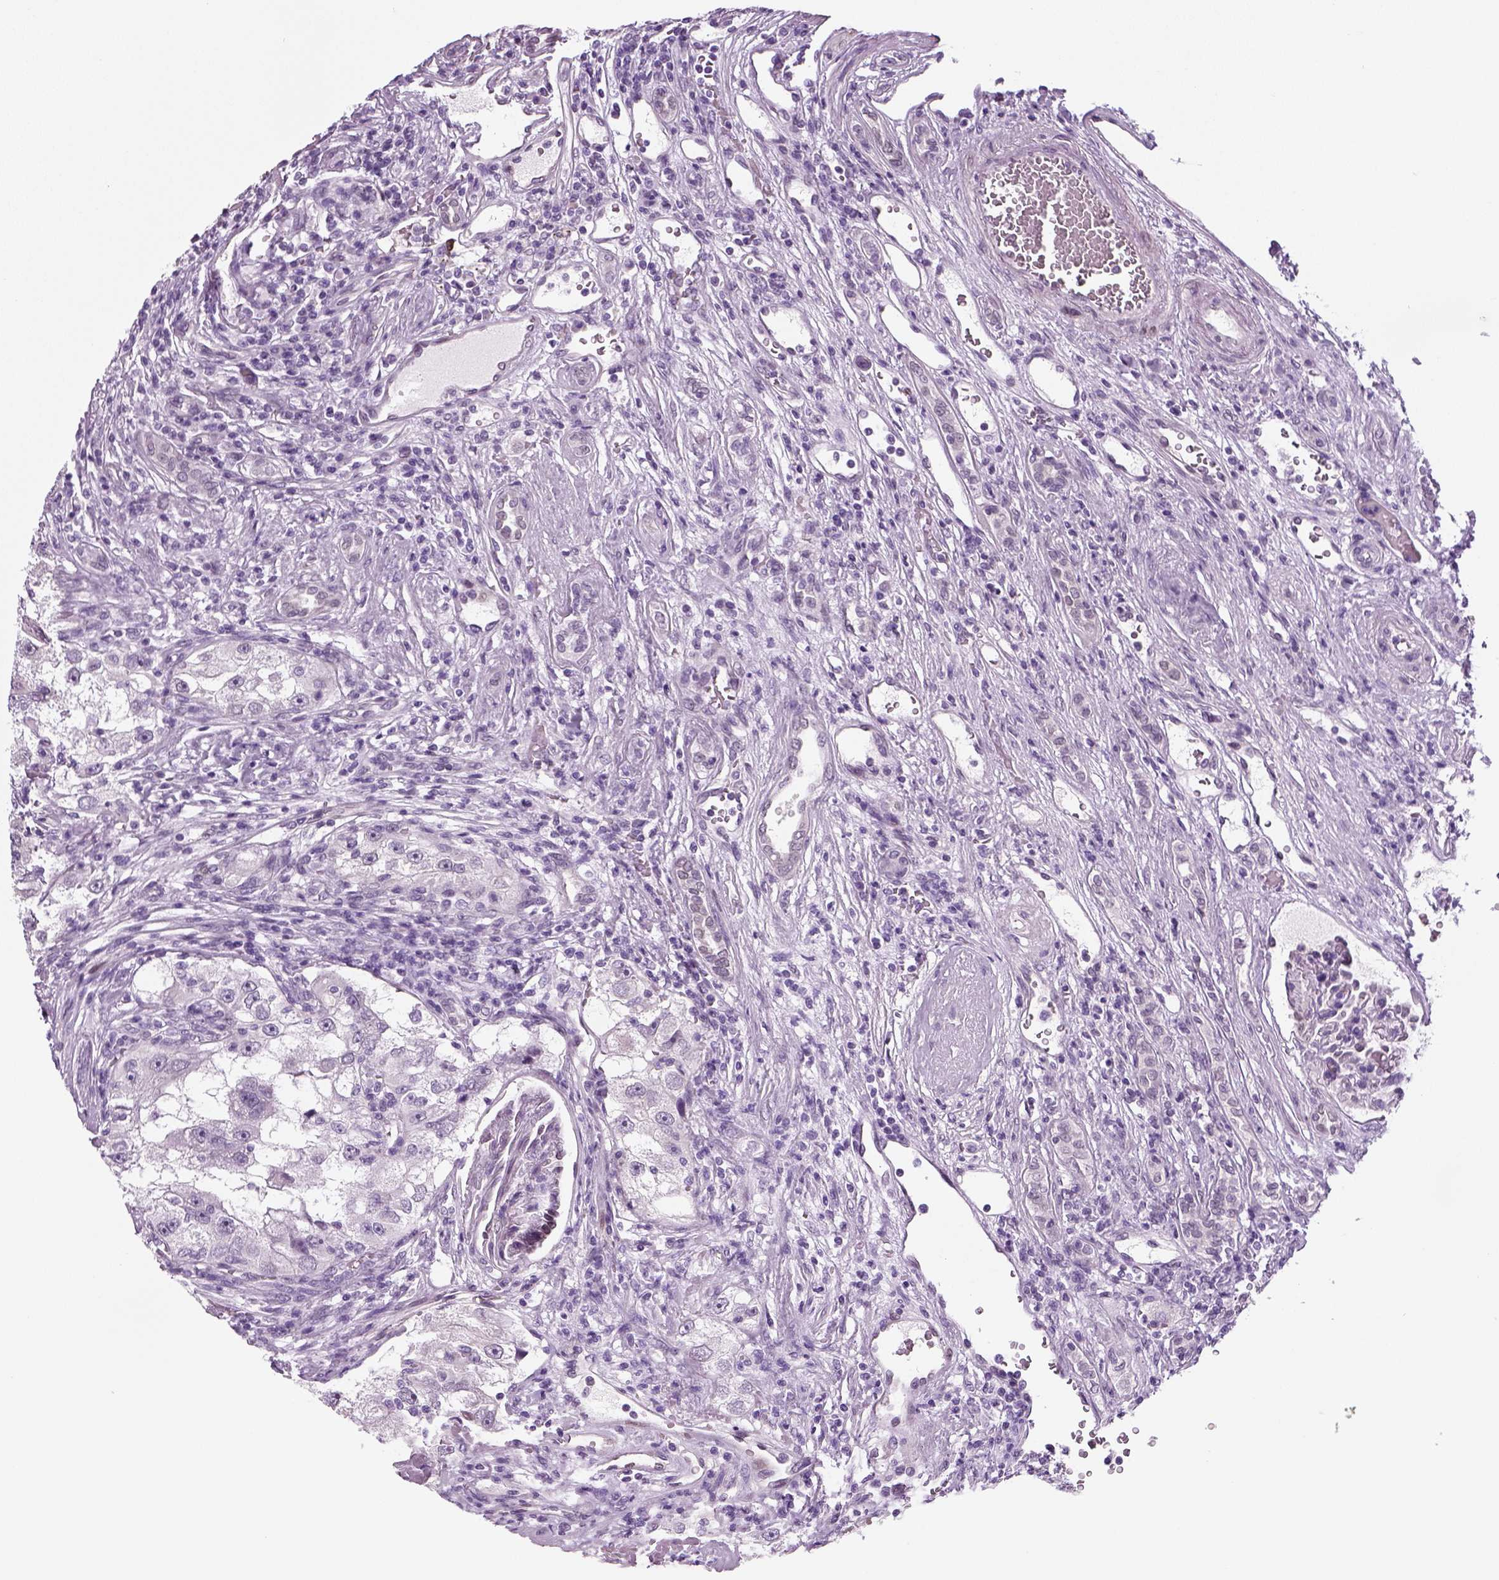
{"staining": {"intensity": "negative", "quantity": "none", "location": "none"}, "tissue": "renal cancer", "cell_type": "Tumor cells", "image_type": "cancer", "snomed": [{"axis": "morphology", "description": "Adenocarcinoma, NOS"}, {"axis": "topography", "description": "Kidney"}], "caption": "A micrograph of human renal adenocarcinoma is negative for staining in tumor cells.", "gene": "SPATA31E1", "patient": {"sex": "male", "age": 63}}